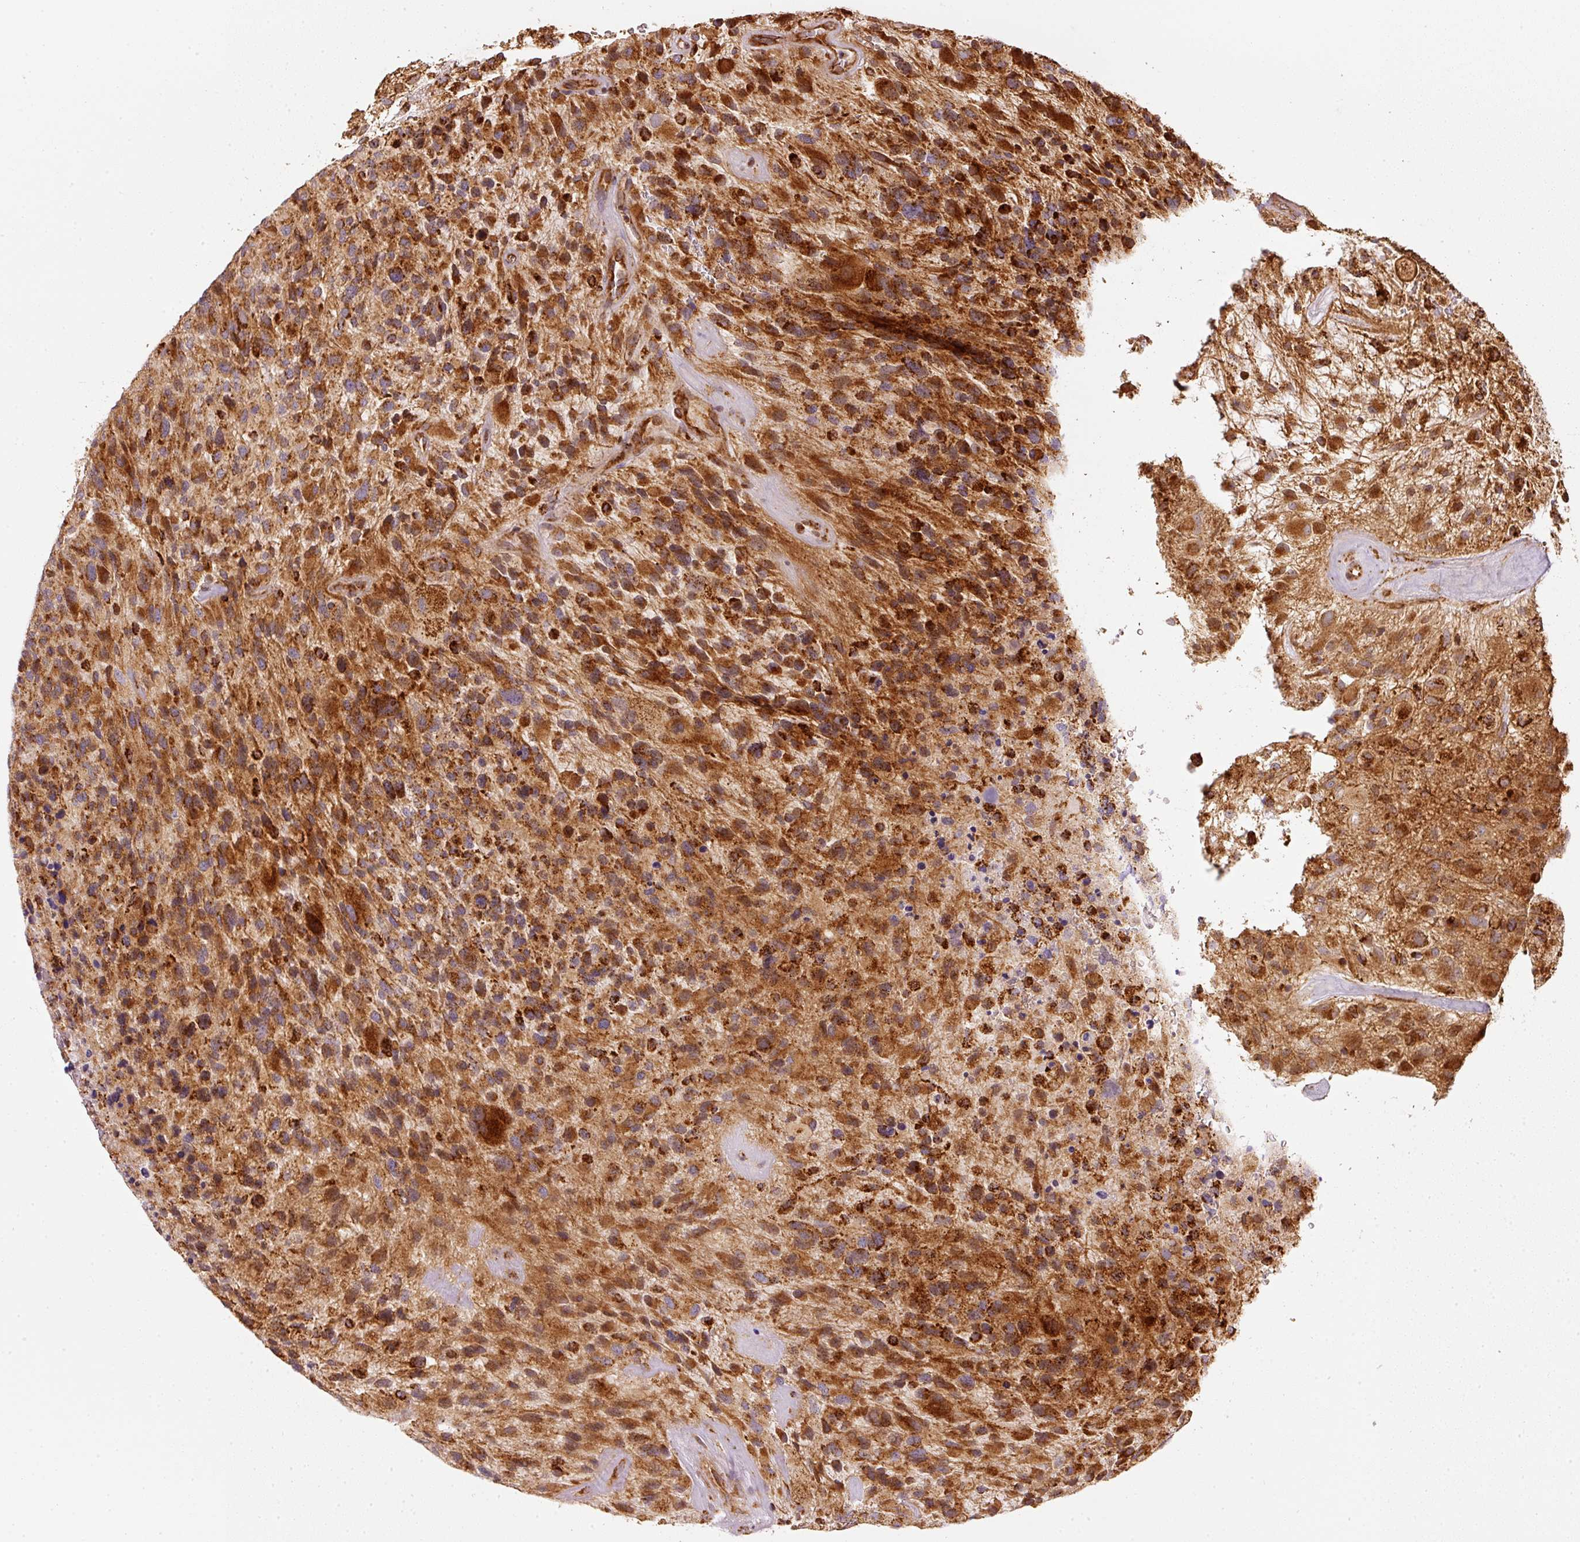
{"staining": {"intensity": "strong", "quantity": ">75%", "location": "cytoplasmic/membranous"}, "tissue": "glioma", "cell_type": "Tumor cells", "image_type": "cancer", "snomed": [{"axis": "morphology", "description": "Glioma, malignant, High grade"}, {"axis": "topography", "description": "Brain"}], "caption": "Glioma was stained to show a protein in brown. There is high levels of strong cytoplasmic/membranous expression in about >75% of tumor cells.", "gene": "MTHFD1L", "patient": {"sex": "female", "age": 67}}